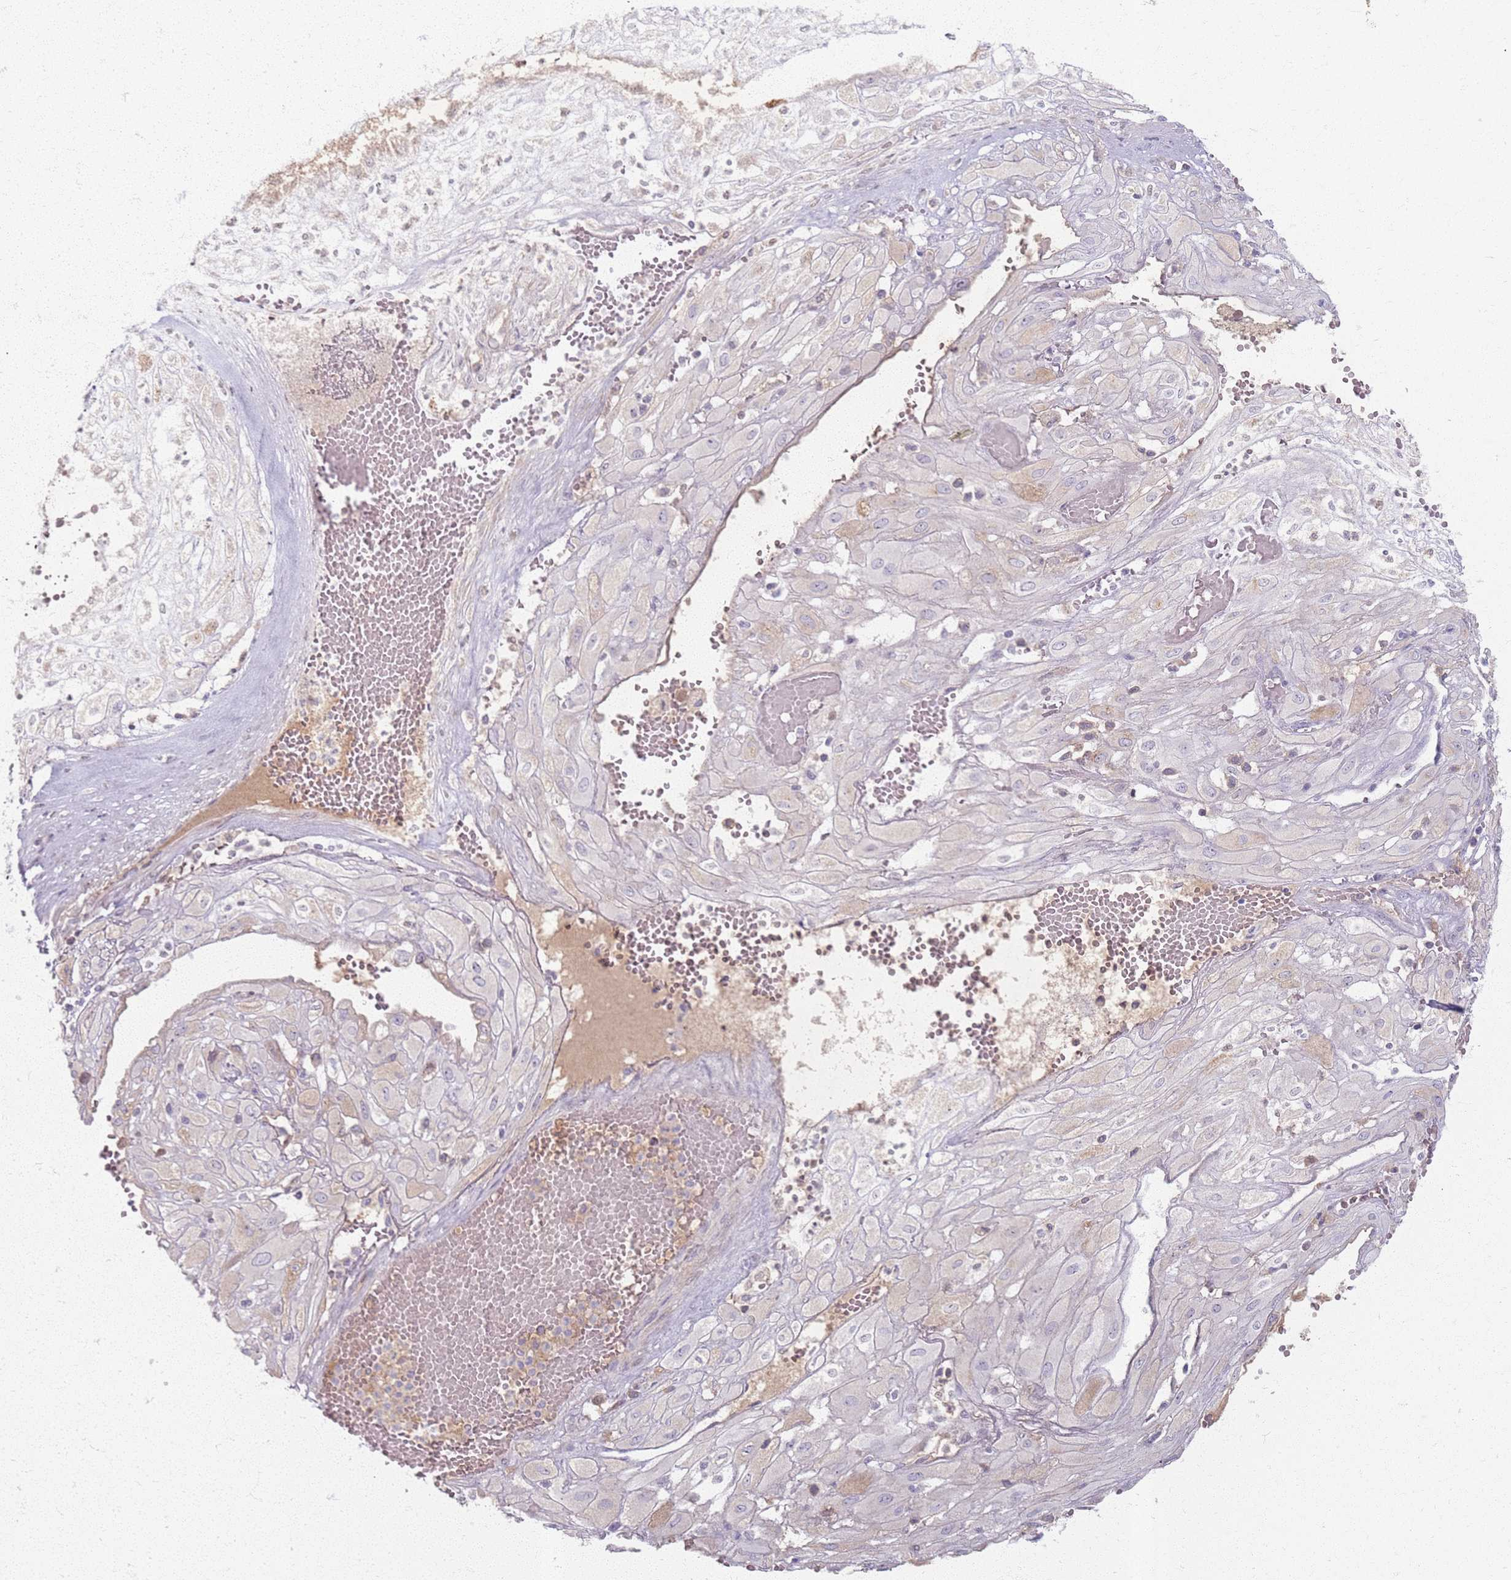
{"staining": {"intensity": "negative", "quantity": "none", "location": "none"}, "tissue": "cervical cancer", "cell_type": "Tumor cells", "image_type": "cancer", "snomed": [{"axis": "morphology", "description": "Squamous cell carcinoma, NOS"}, {"axis": "topography", "description": "Cervix"}], "caption": "Cervical squamous cell carcinoma was stained to show a protein in brown. There is no significant positivity in tumor cells.", "gene": "CRIPT", "patient": {"sex": "female", "age": 36}}